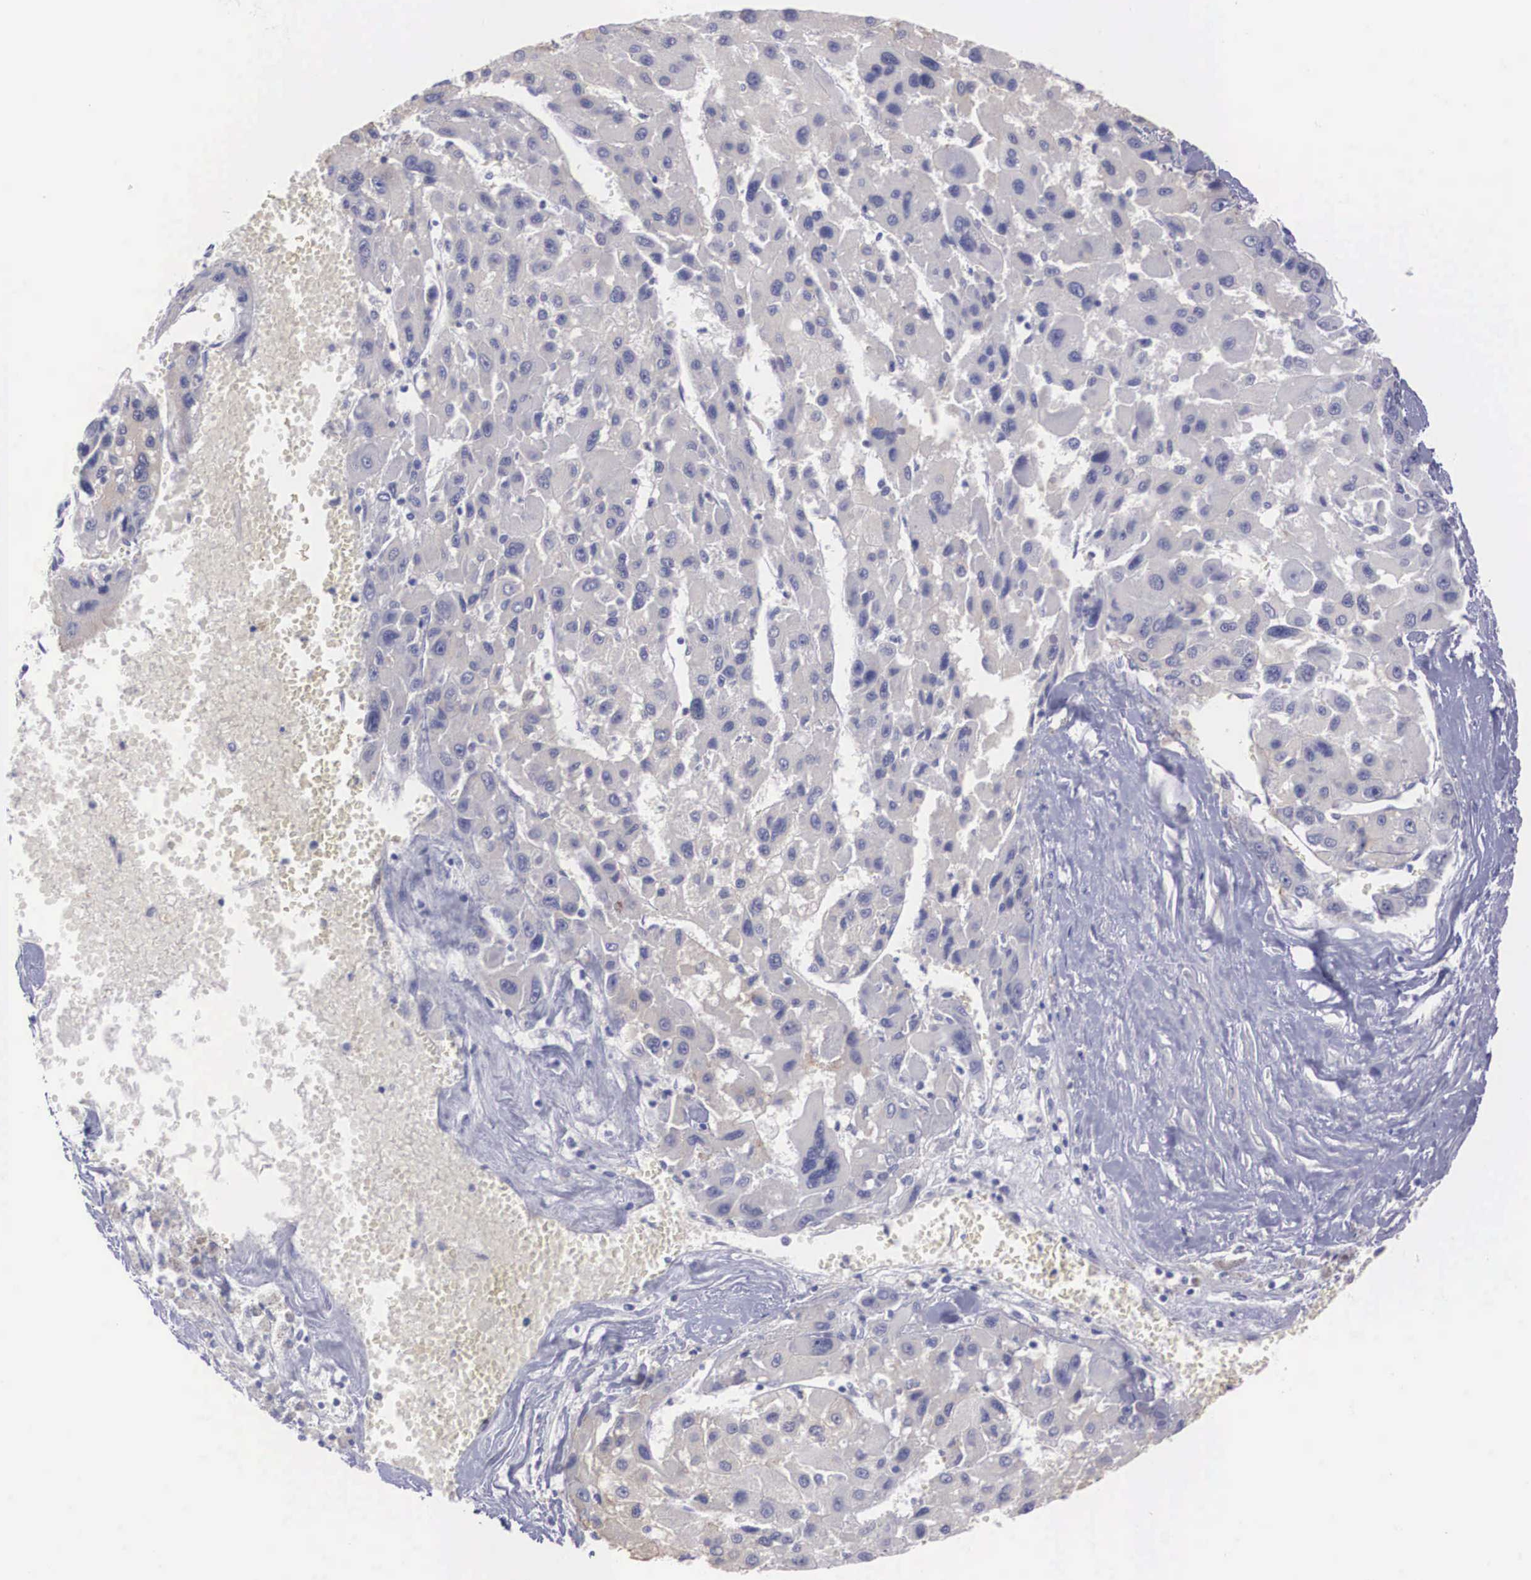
{"staining": {"intensity": "weak", "quantity": "<25%", "location": "cytoplasmic/membranous"}, "tissue": "liver cancer", "cell_type": "Tumor cells", "image_type": "cancer", "snomed": [{"axis": "morphology", "description": "Carcinoma, Hepatocellular, NOS"}, {"axis": "topography", "description": "Liver"}], "caption": "An image of liver cancer stained for a protein reveals no brown staining in tumor cells.", "gene": "REPS2", "patient": {"sex": "male", "age": 64}}